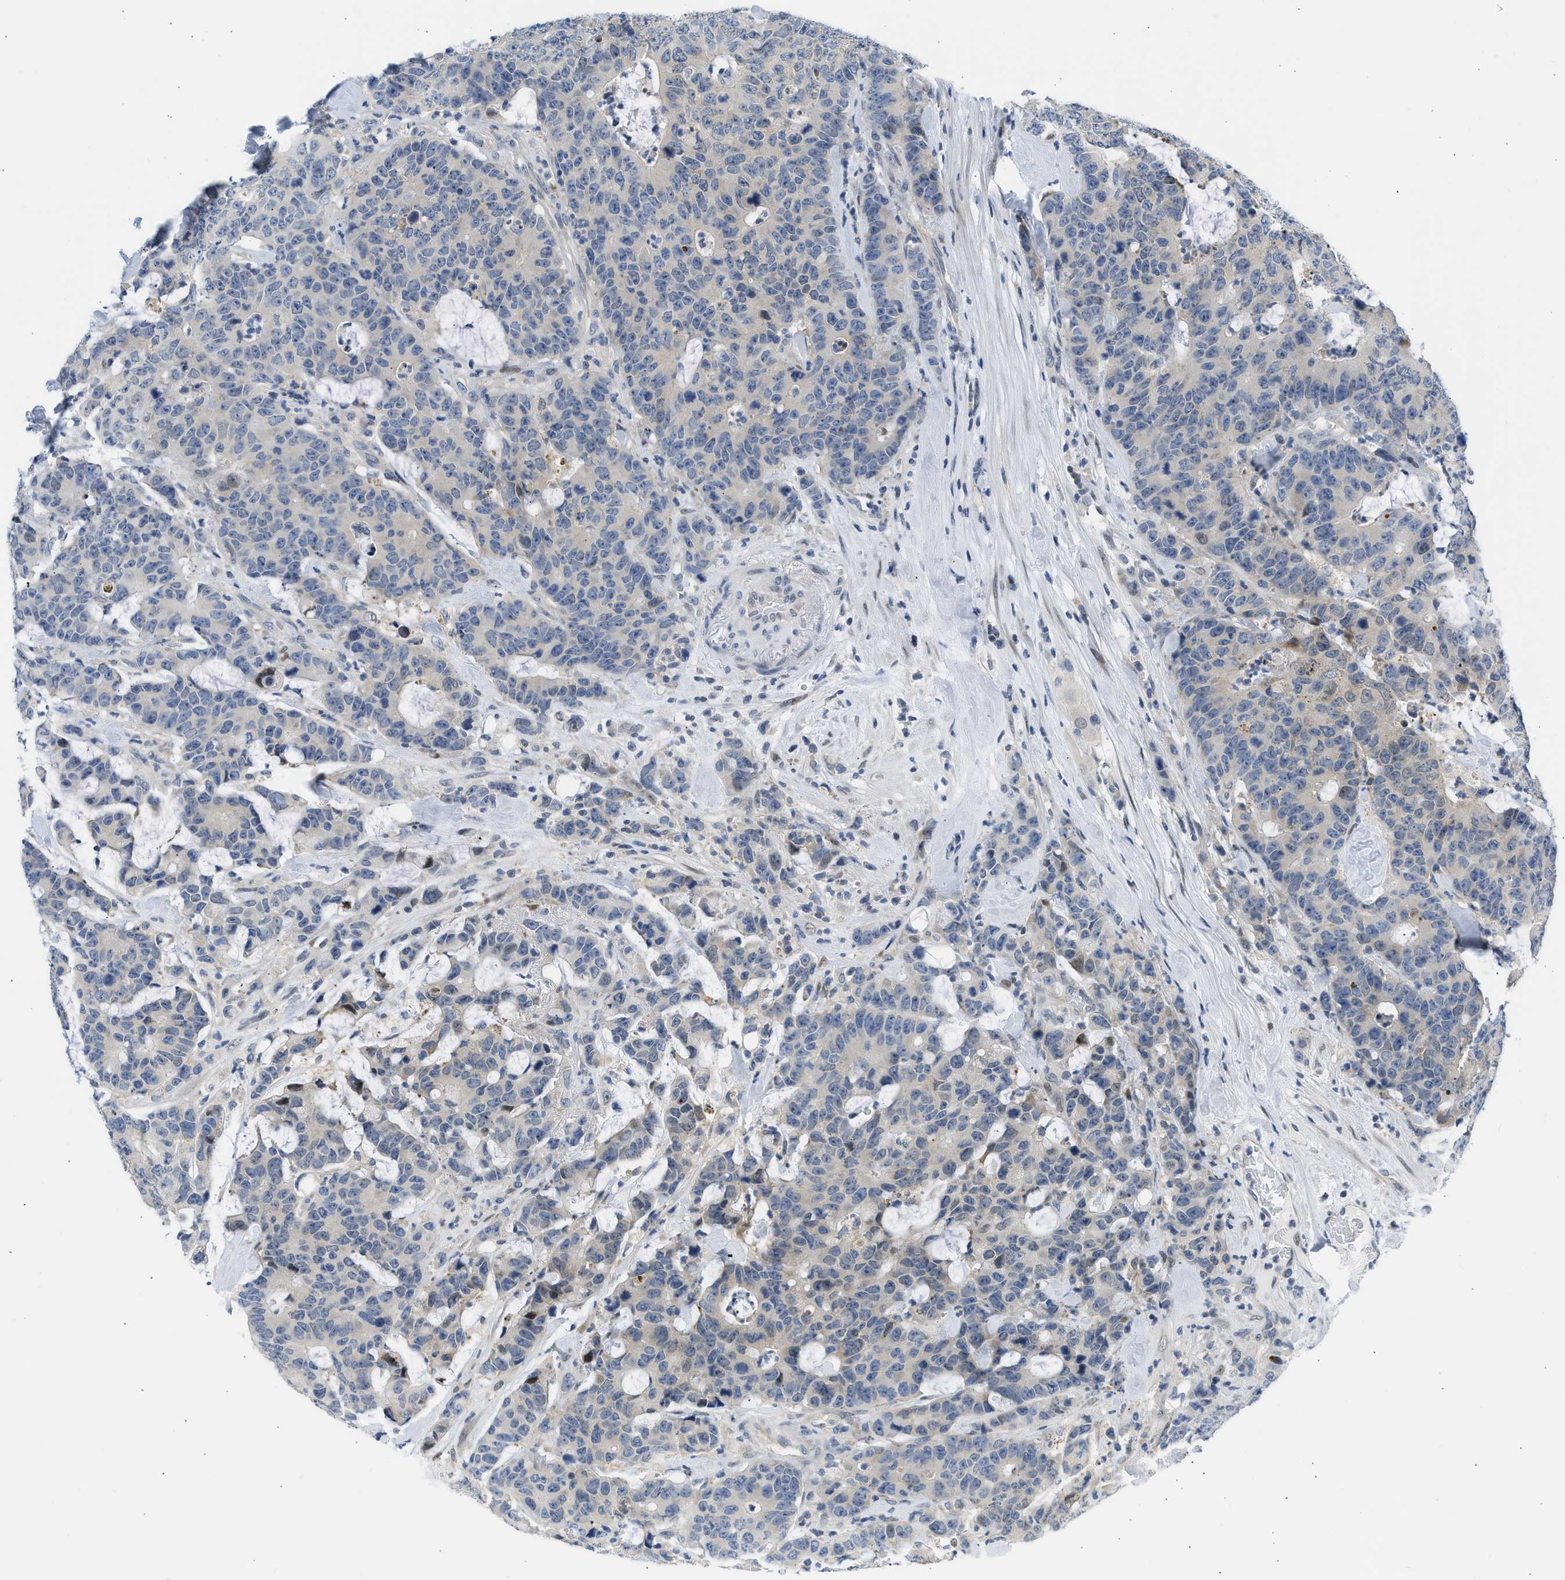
{"staining": {"intensity": "moderate", "quantity": "<25%", "location": "cytoplasmic/membranous,nuclear"}, "tissue": "colorectal cancer", "cell_type": "Tumor cells", "image_type": "cancer", "snomed": [{"axis": "morphology", "description": "Adenocarcinoma, NOS"}, {"axis": "topography", "description": "Colon"}], "caption": "Adenocarcinoma (colorectal) tissue demonstrates moderate cytoplasmic/membranous and nuclear expression in about <25% of tumor cells", "gene": "OLIG3", "patient": {"sex": "female", "age": 86}}